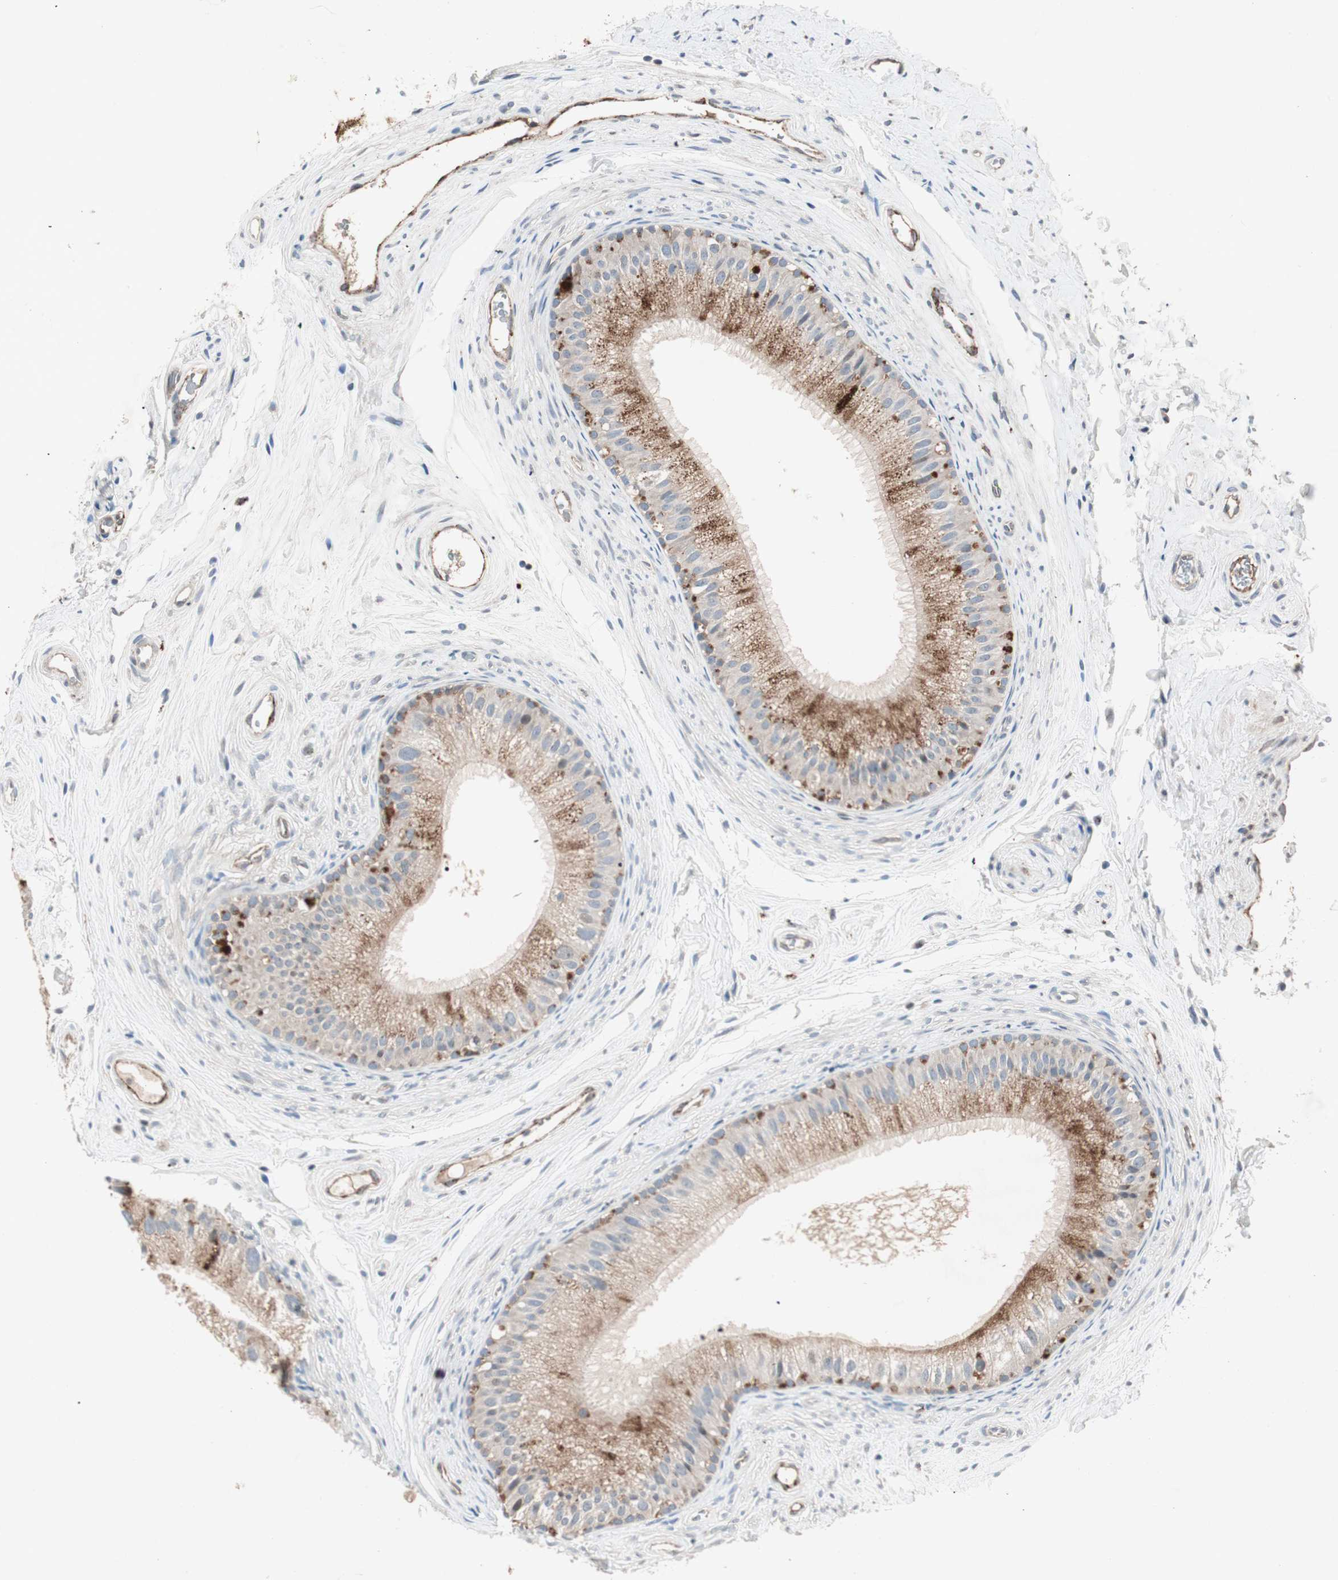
{"staining": {"intensity": "moderate", "quantity": ">75%", "location": "cytoplasmic/membranous"}, "tissue": "epididymis", "cell_type": "Glandular cells", "image_type": "normal", "snomed": [{"axis": "morphology", "description": "Normal tissue, NOS"}, {"axis": "topography", "description": "Epididymis"}], "caption": "The micrograph shows immunohistochemical staining of normal epididymis. There is moderate cytoplasmic/membranous expression is seen in approximately >75% of glandular cells. (IHC, brightfield microscopy, high magnification).", "gene": "FGFR4", "patient": {"sex": "male", "age": 56}}